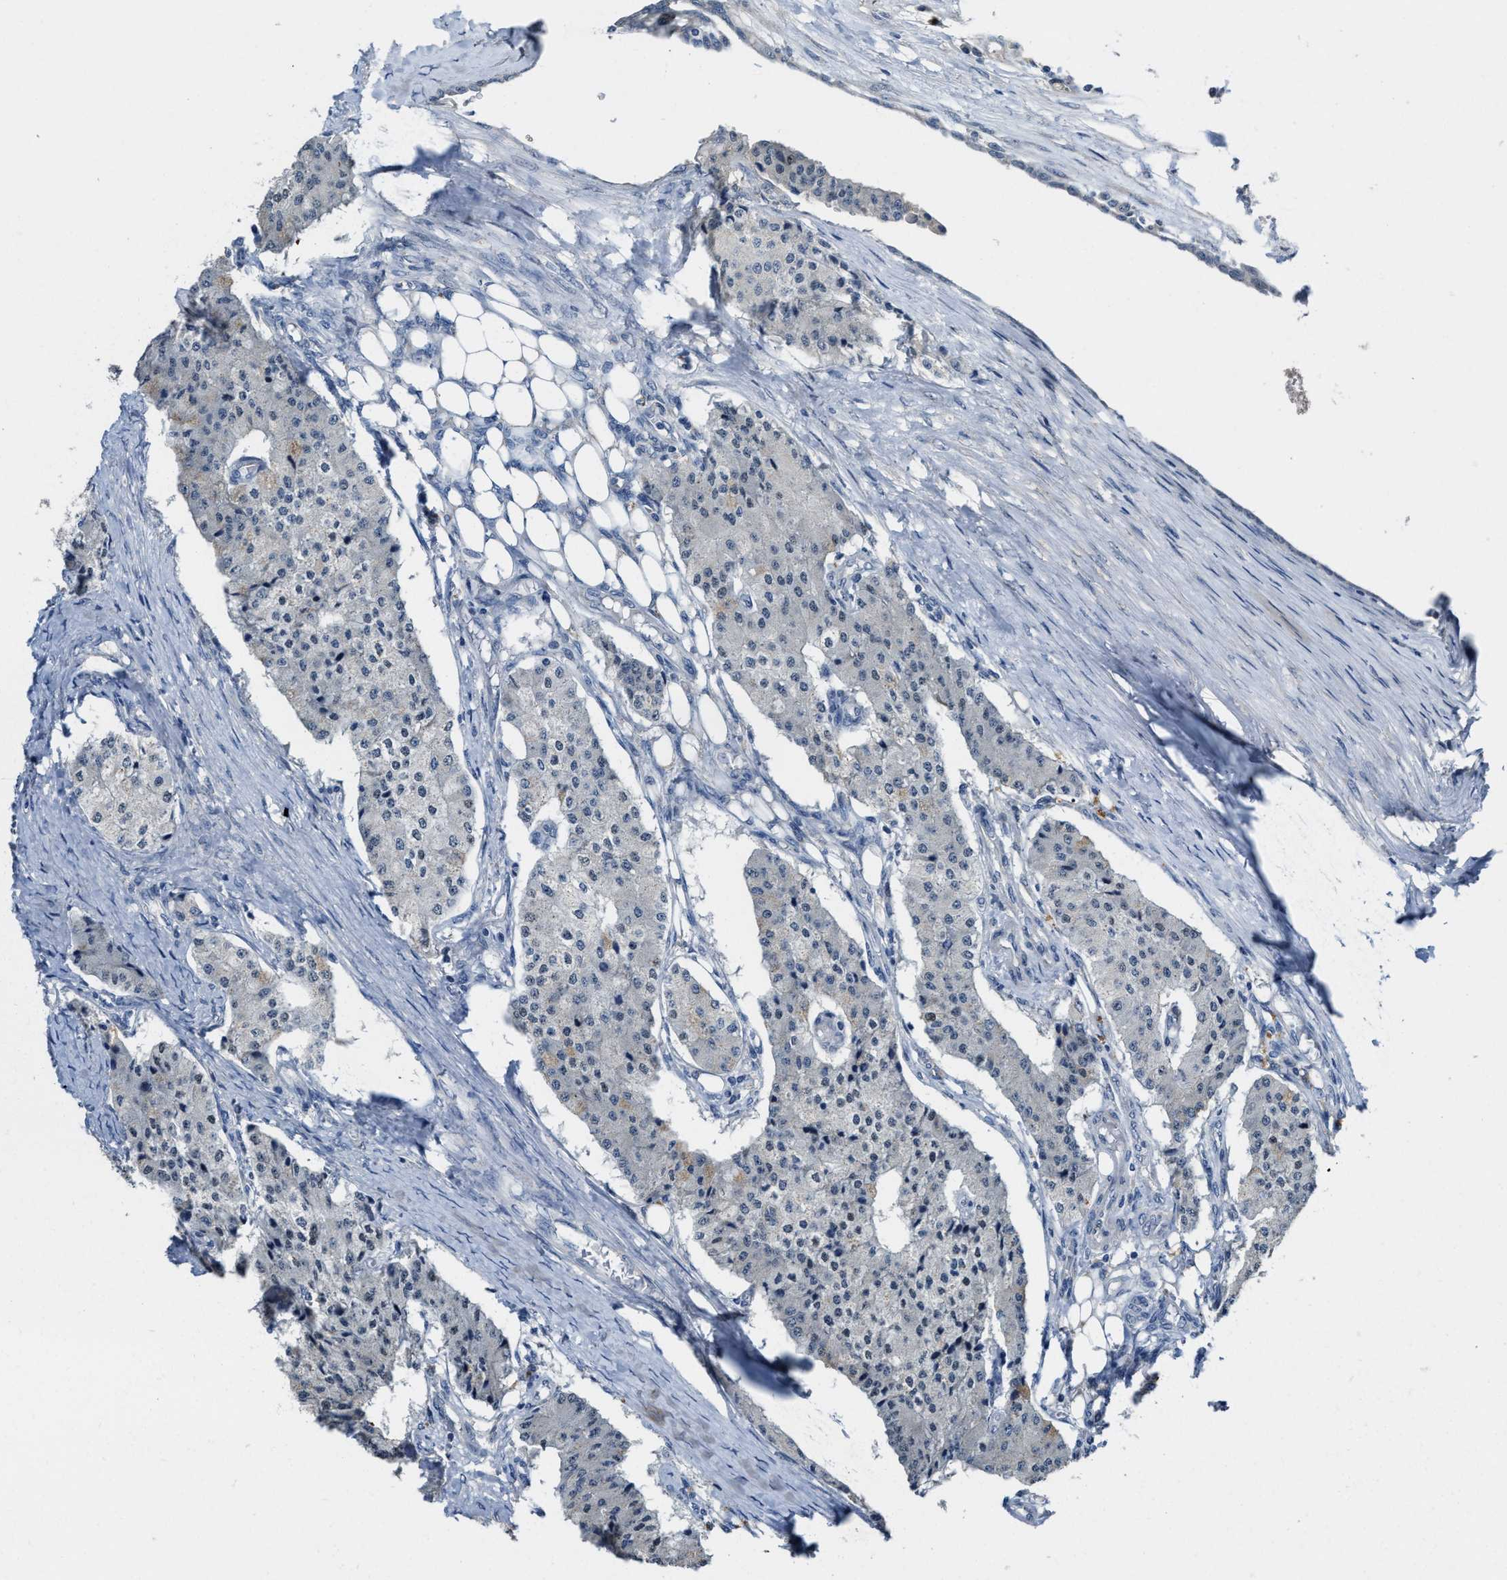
{"staining": {"intensity": "weak", "quantity": "<25%", "location": "nuclear"}, "tissue": "carcinoid", "cell_type": "Tumor cells", "image_type": "cancer", "snomed": [{"axis": "morphology", "description": "Carcinoid, malignant, NOS"}, {"axis": "topography", "description": "Colon"}], "caption": "Tumor cells are negative for brown protein staining in carcinoid.", "gene": "ZNF783", "patient": {"sex": "female", "age": 52}}